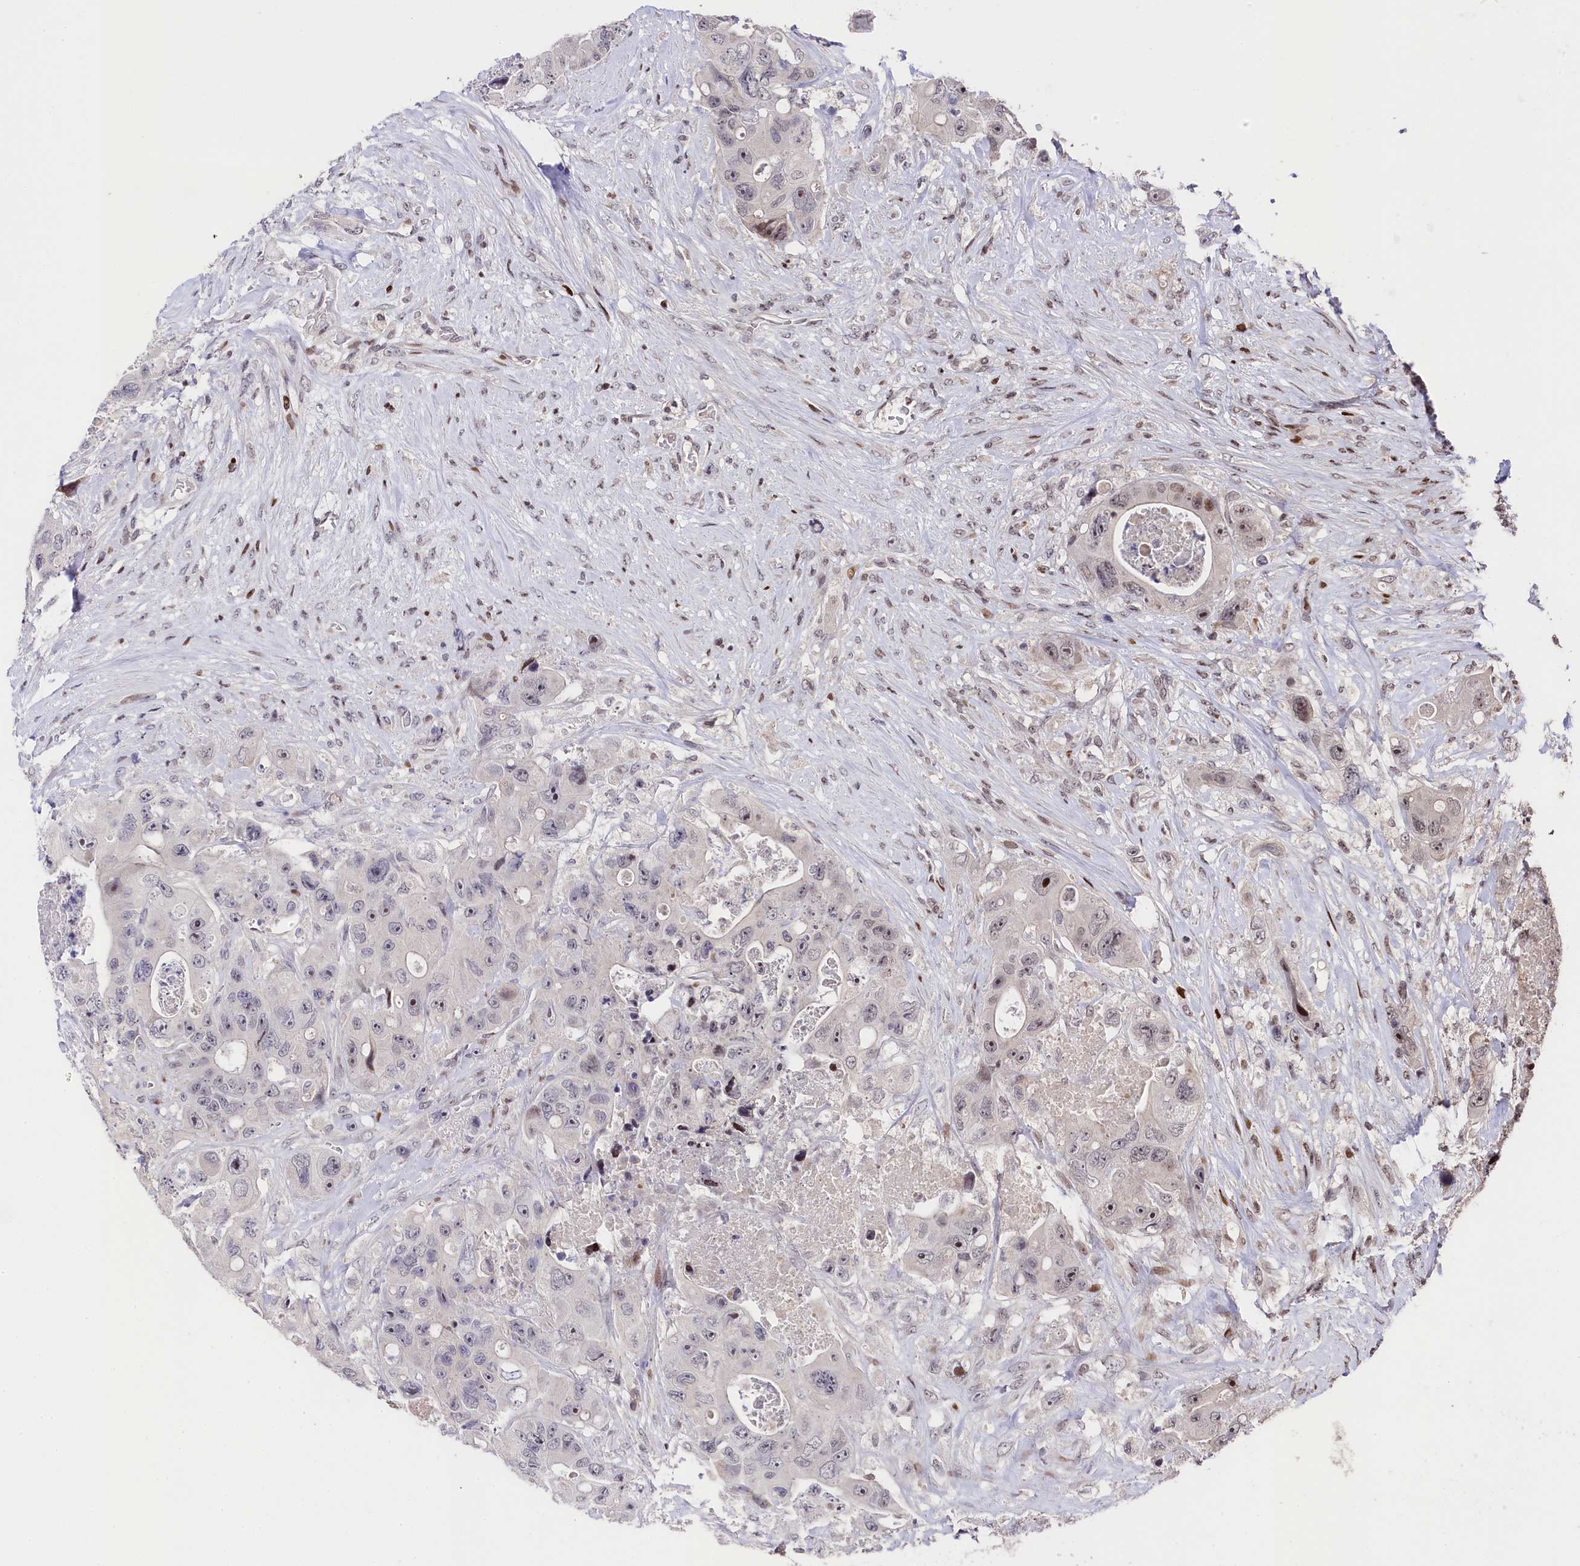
{"staining": {"intensity": "negative", "quantity": "none", "location": "none"}, "tissue": "colorectal cancer", "cell_type": "Tumor cells", "image_type": "cancer", "snomed": [{"axis": "morphology", "description": "Adenocarcinoma, NOS"}, {"axis": "topography", "description": "Colon"}], "caption": "Immunohistochemistry (IHC) photomicrograph of colorectal cancer stained for a protein (brown), which reveals no expression in tumor cells.", "gene": "MCF2L2", "patient": {"sex": "female", "age": 46}}